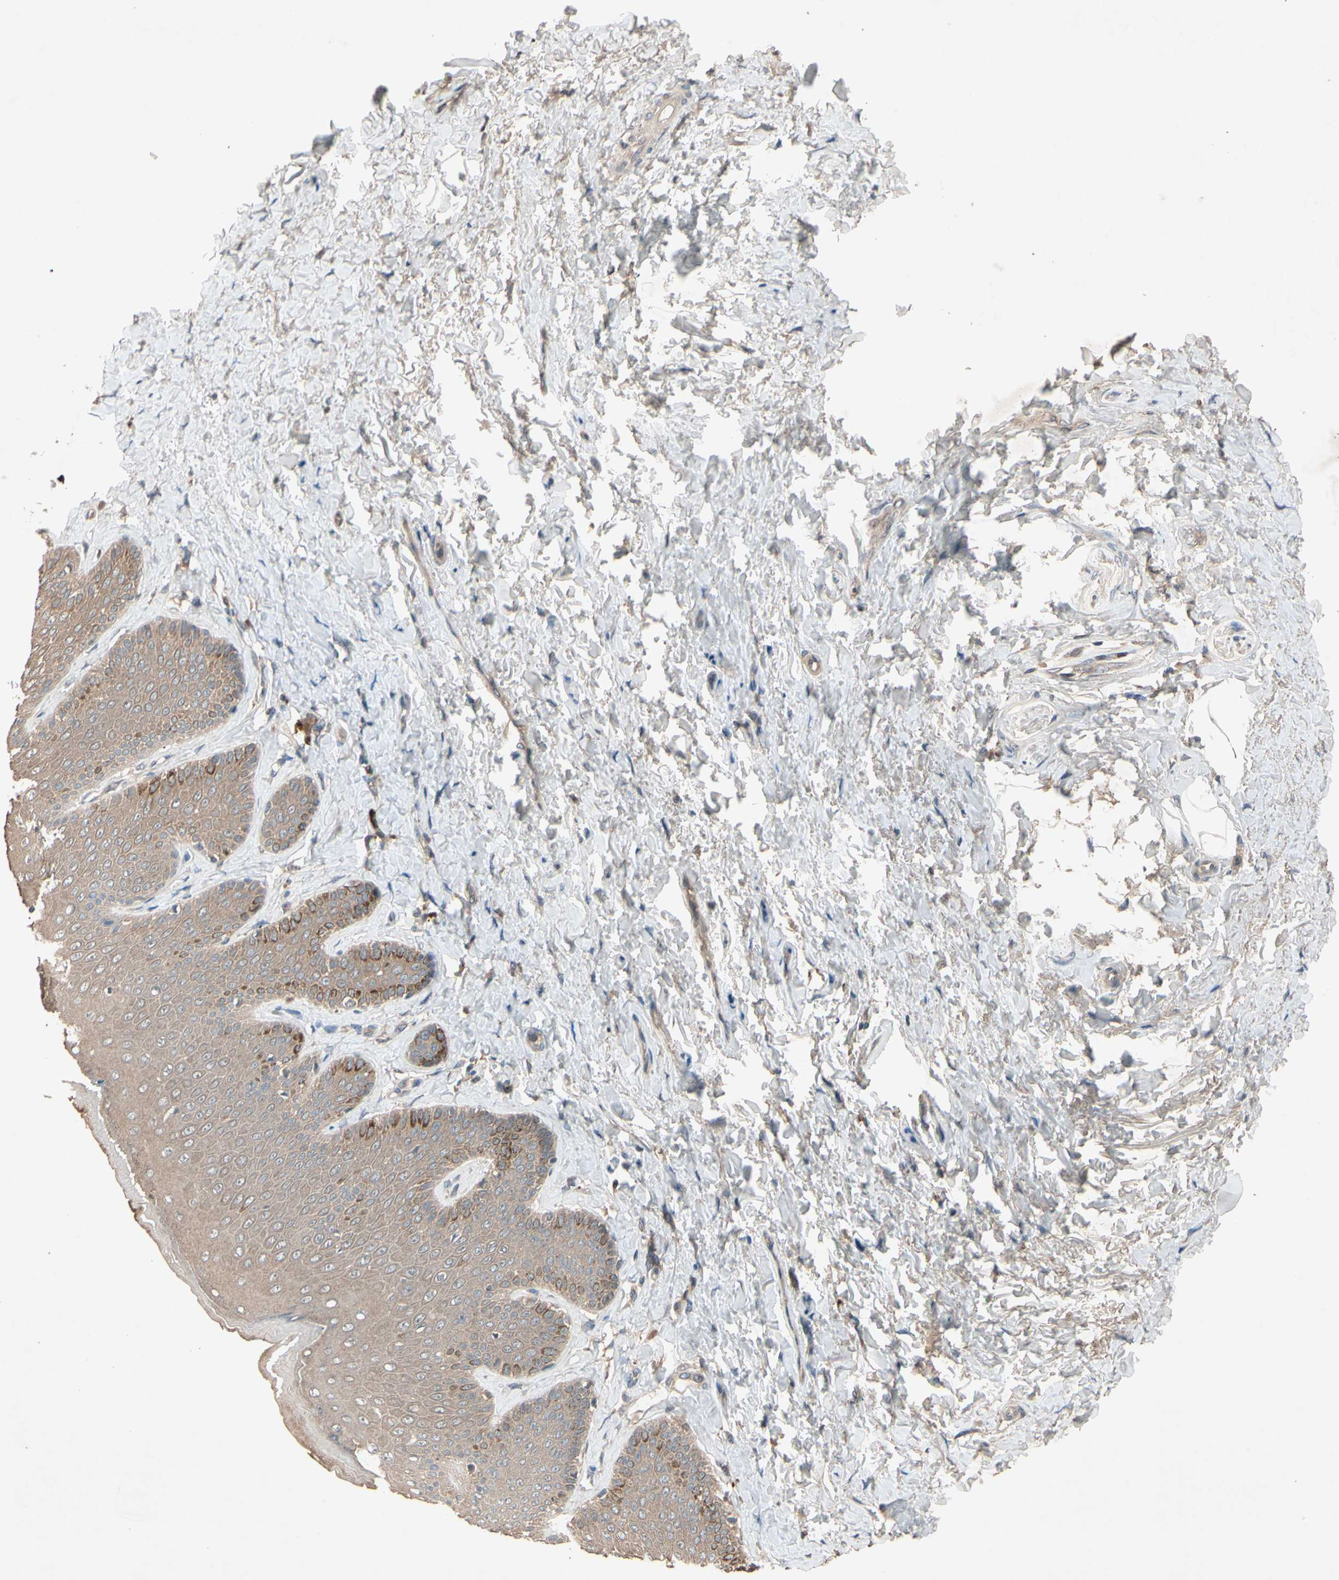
{"staining": {"intensity": "weak", "quantity": ">75%", "location": "cytoplasmic/membranous"}, "tissue": "skin", "cell_type": "Epidermal cells", "image_type": "normal", "snomed": [{"axis": "morphology", "description": "Normal tissue, NOS"}, {"axis": "topography", "description": "Anal"}], "caption": "Immunohistochemical staining of benign human skin exhibits low levels of weak cytoplasmic/membranous expression in about >75% of epidermal cells. The protein of interest is stained brown, and the nuclei are stained in blue (DAB (3,3'-diaminobenzidine) IHC with brightfield microscopy, high magnification).", "gene": "NSF", "patient": {"sex": "male", "age": 69}}